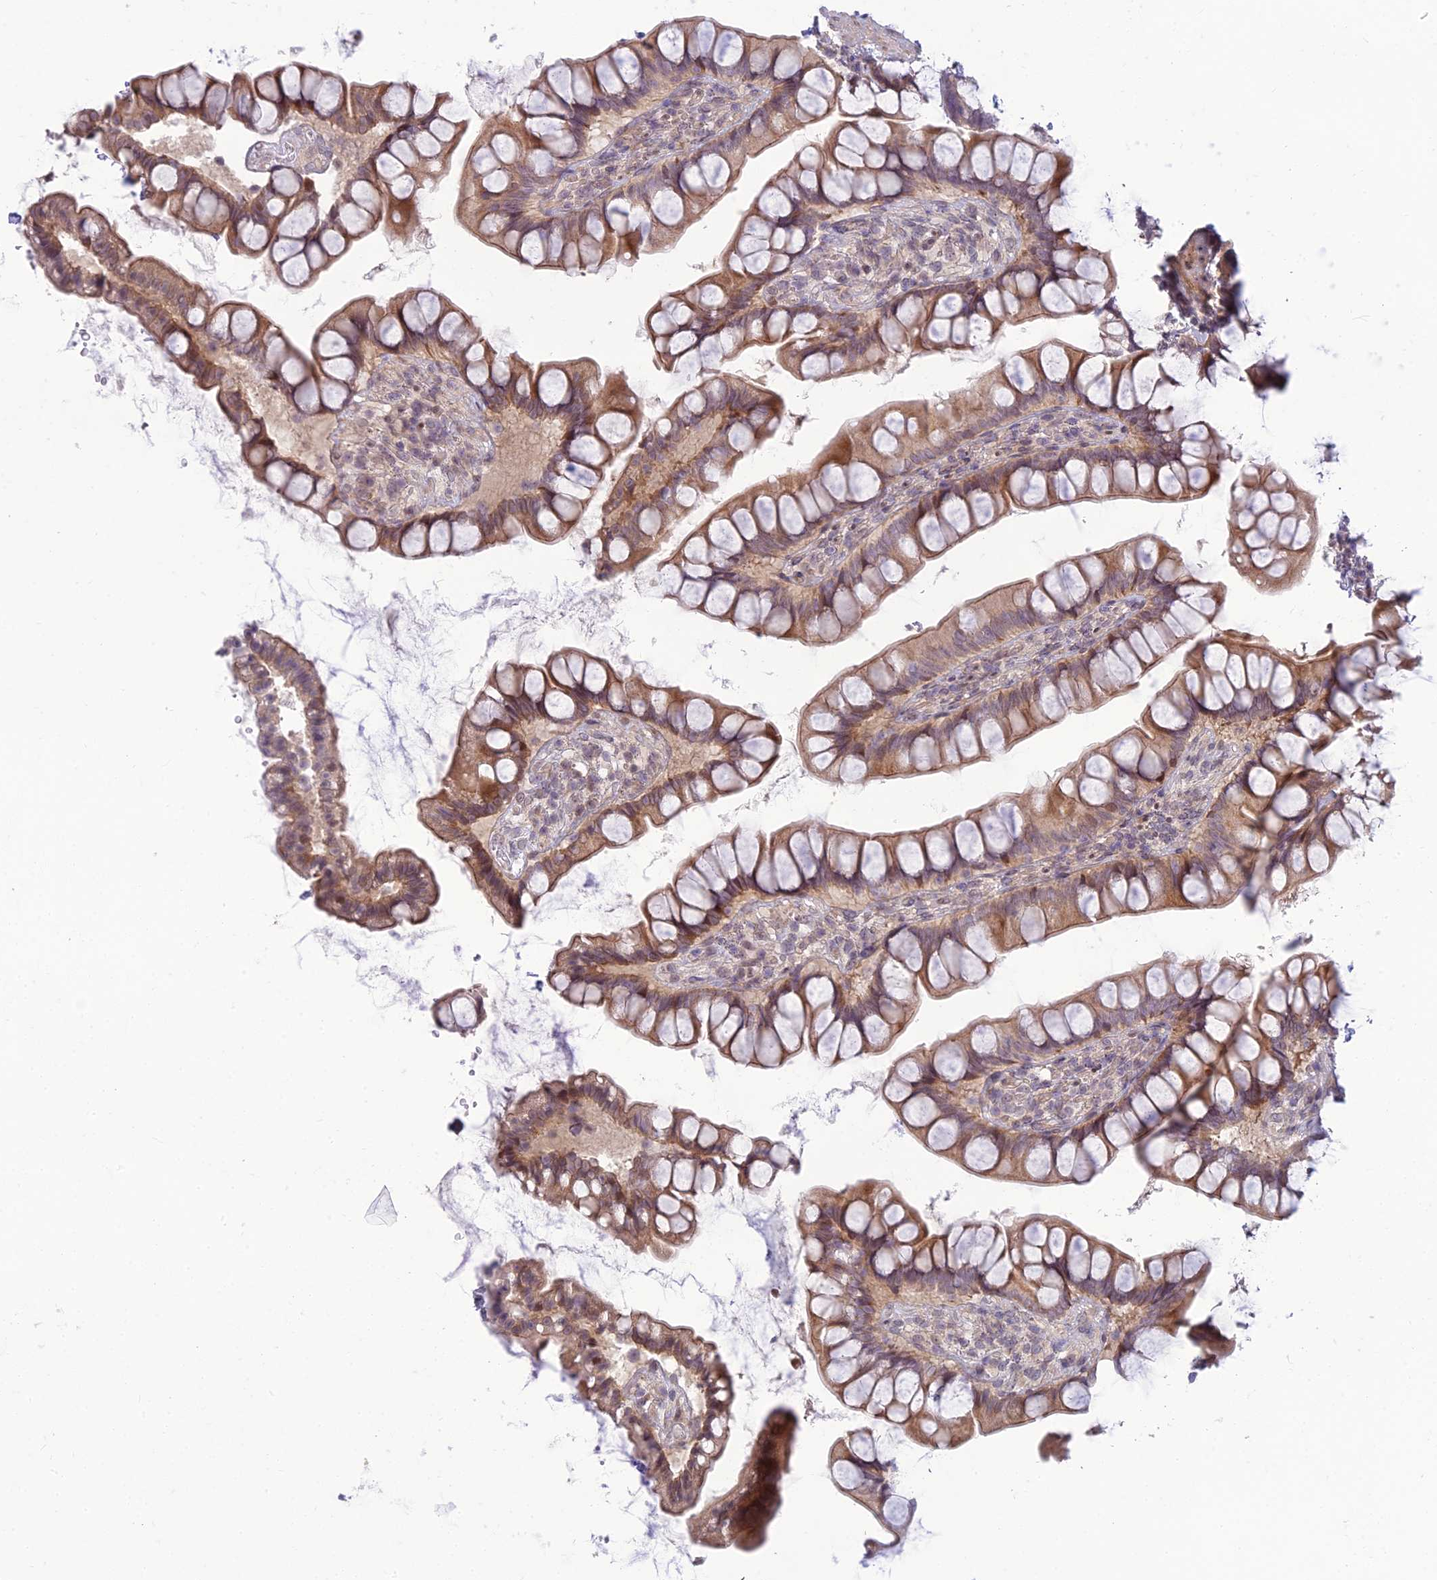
{"staining": {"intensity": "moderate", "quantity": ">75%", "location": "cytoplasmic/membranous"}, "tissue": "small intestine", "cell_type": "Glandular cells", "image_type": "normal", "snomed": [{"axis": "morphology", "description": "Normal tissue, NOS"}, {"axis": "topography", "description": "Small intestine"}], "caption": "Approximately >75% of glandular cells in normal human small intestine reveal moderate cytoplasmic/membranous protein staining as visualized by brown immunohistochemical staining.", "gene": "DTX2", "patient": {"sex": "male", "age": 70}}